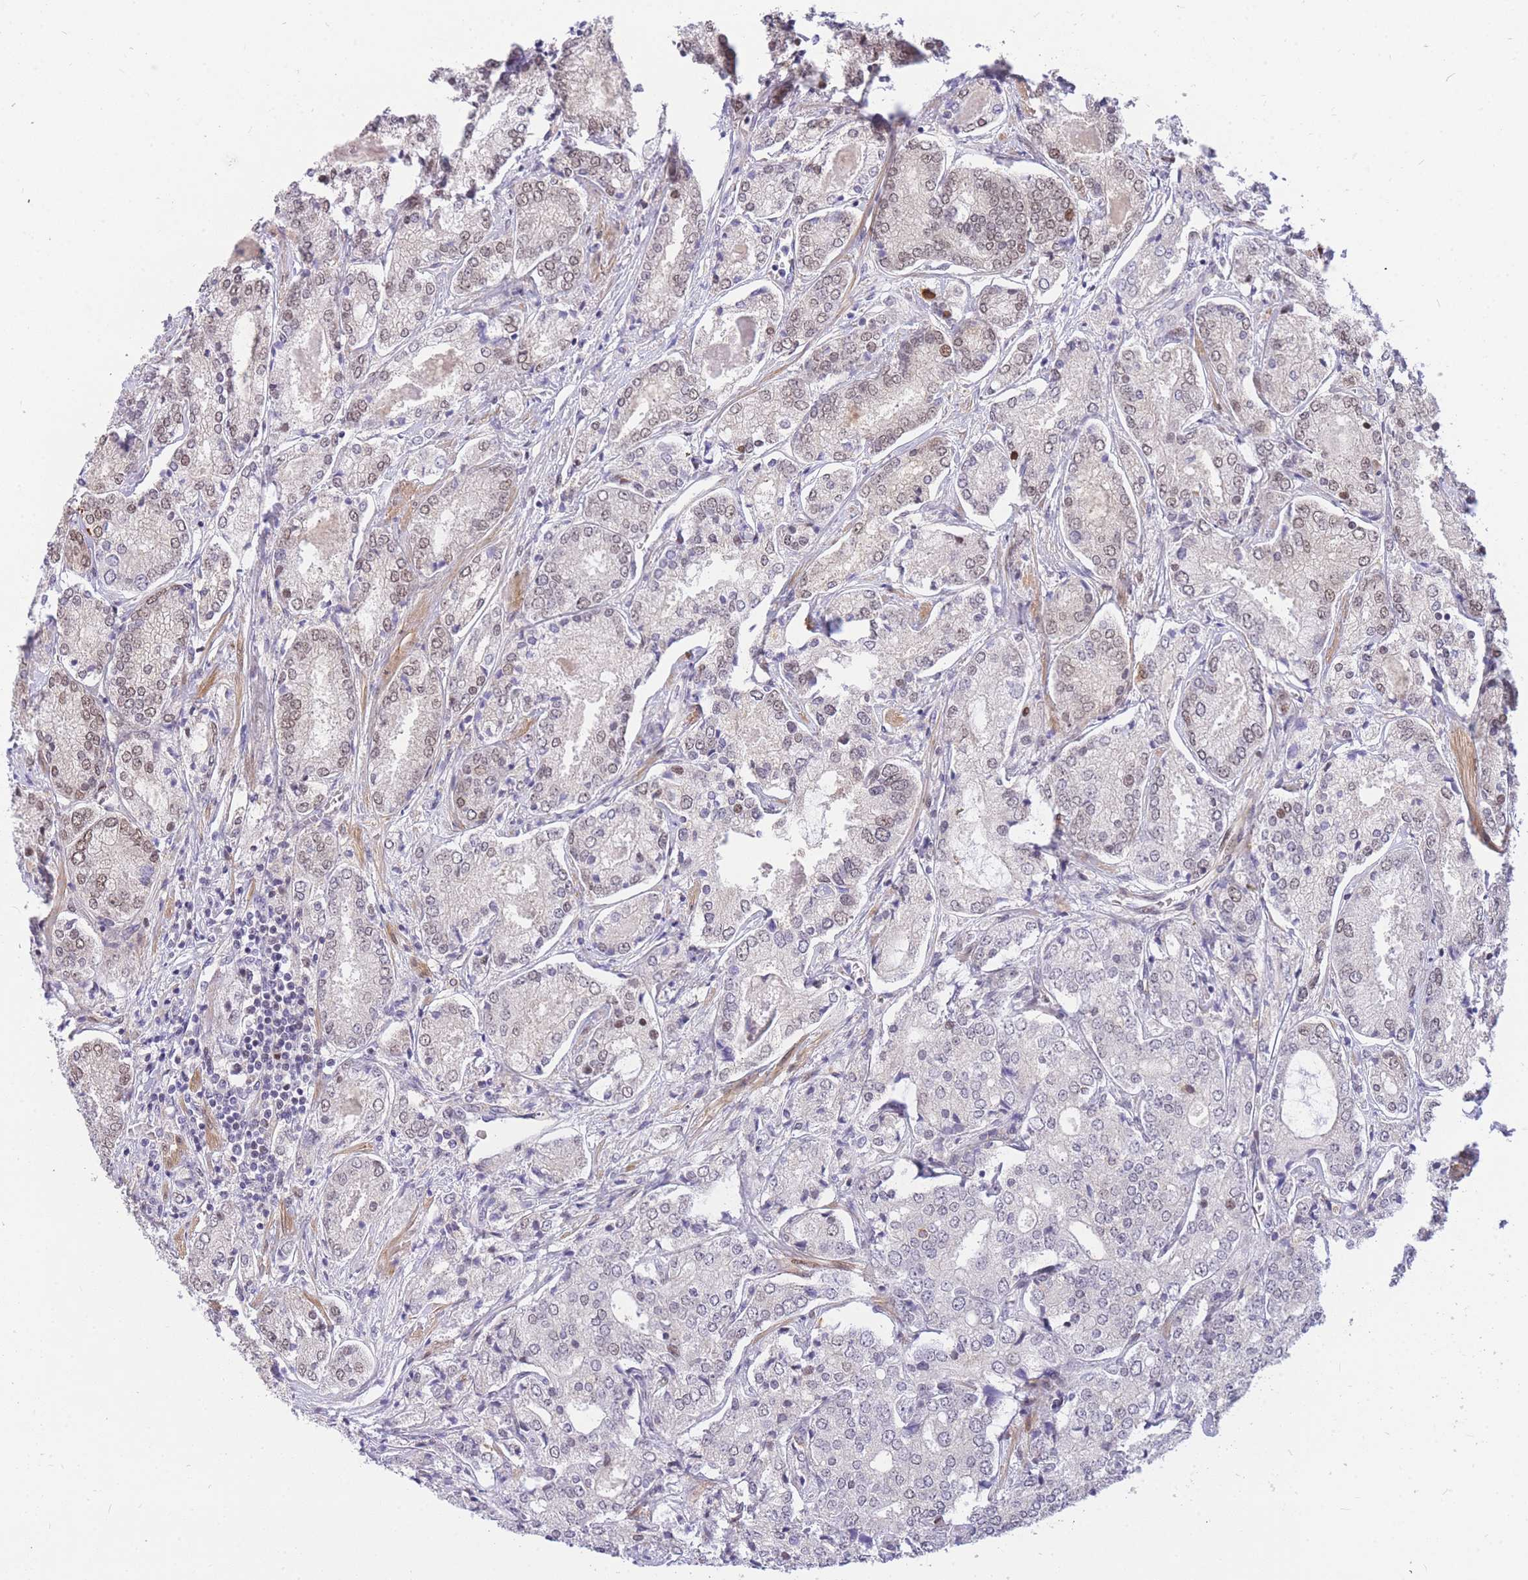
{"staining": {"intensity": "weak", "quantity": "25%-75%", "location": "nuclear"}, "tissue": "prostate cancer", "cell_type": "Tumor cells", "image_type": "cancer", "snomed": [{"axis": "morphology", "description": "Adenocarcinoma, High grade"}, {"axis": "topography", "description": "Prostate"}], "caption": "Tumor cells show low levels of weak nuclear staining in approximately 25%-75% of cells in prostate cancer.", "gene": "TLE2", "patient": {"sex": "male", "age": 63}}